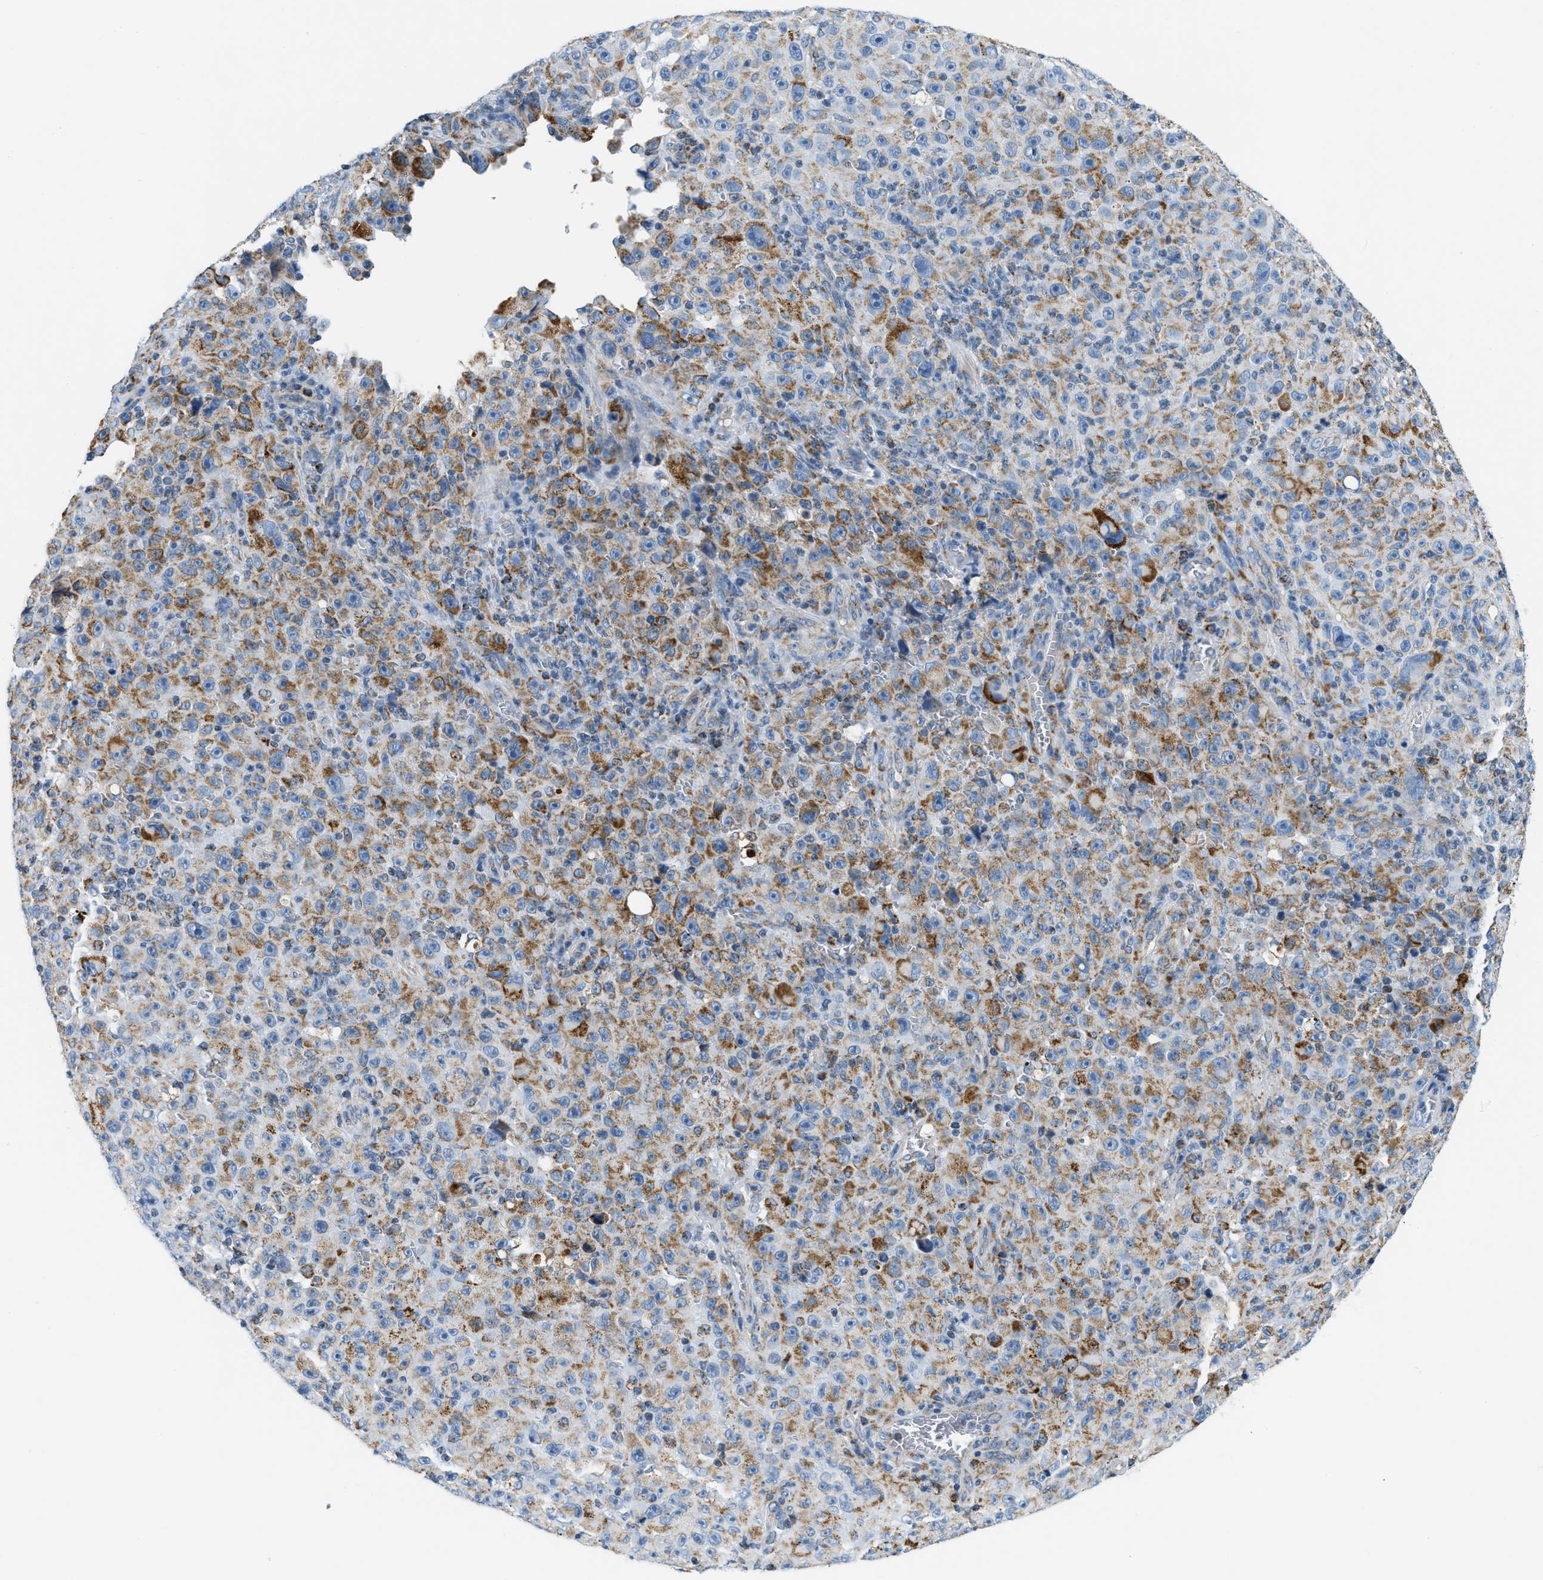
{"staining": {"intensity": "moderate", "quantity": "25%-75%", "location": "cytoplasmic/membranous"}, "tissue": "melanoma", "cell_type": "Tumor cells", "image_type": "cancer", "snomed": [{"axis": "morphology", "description": "Malignant melanoma, NOS"}, {"axis": "topography", "description": "Skin"}], "caption": "The histopathology image shows staining of malignant melanoma, revealing moderate cytoplasmic/membranous protein expression (brown color) within tumor cells.", "gene": "ACADVL", "patient": {"sex": "female", "age": 82}}